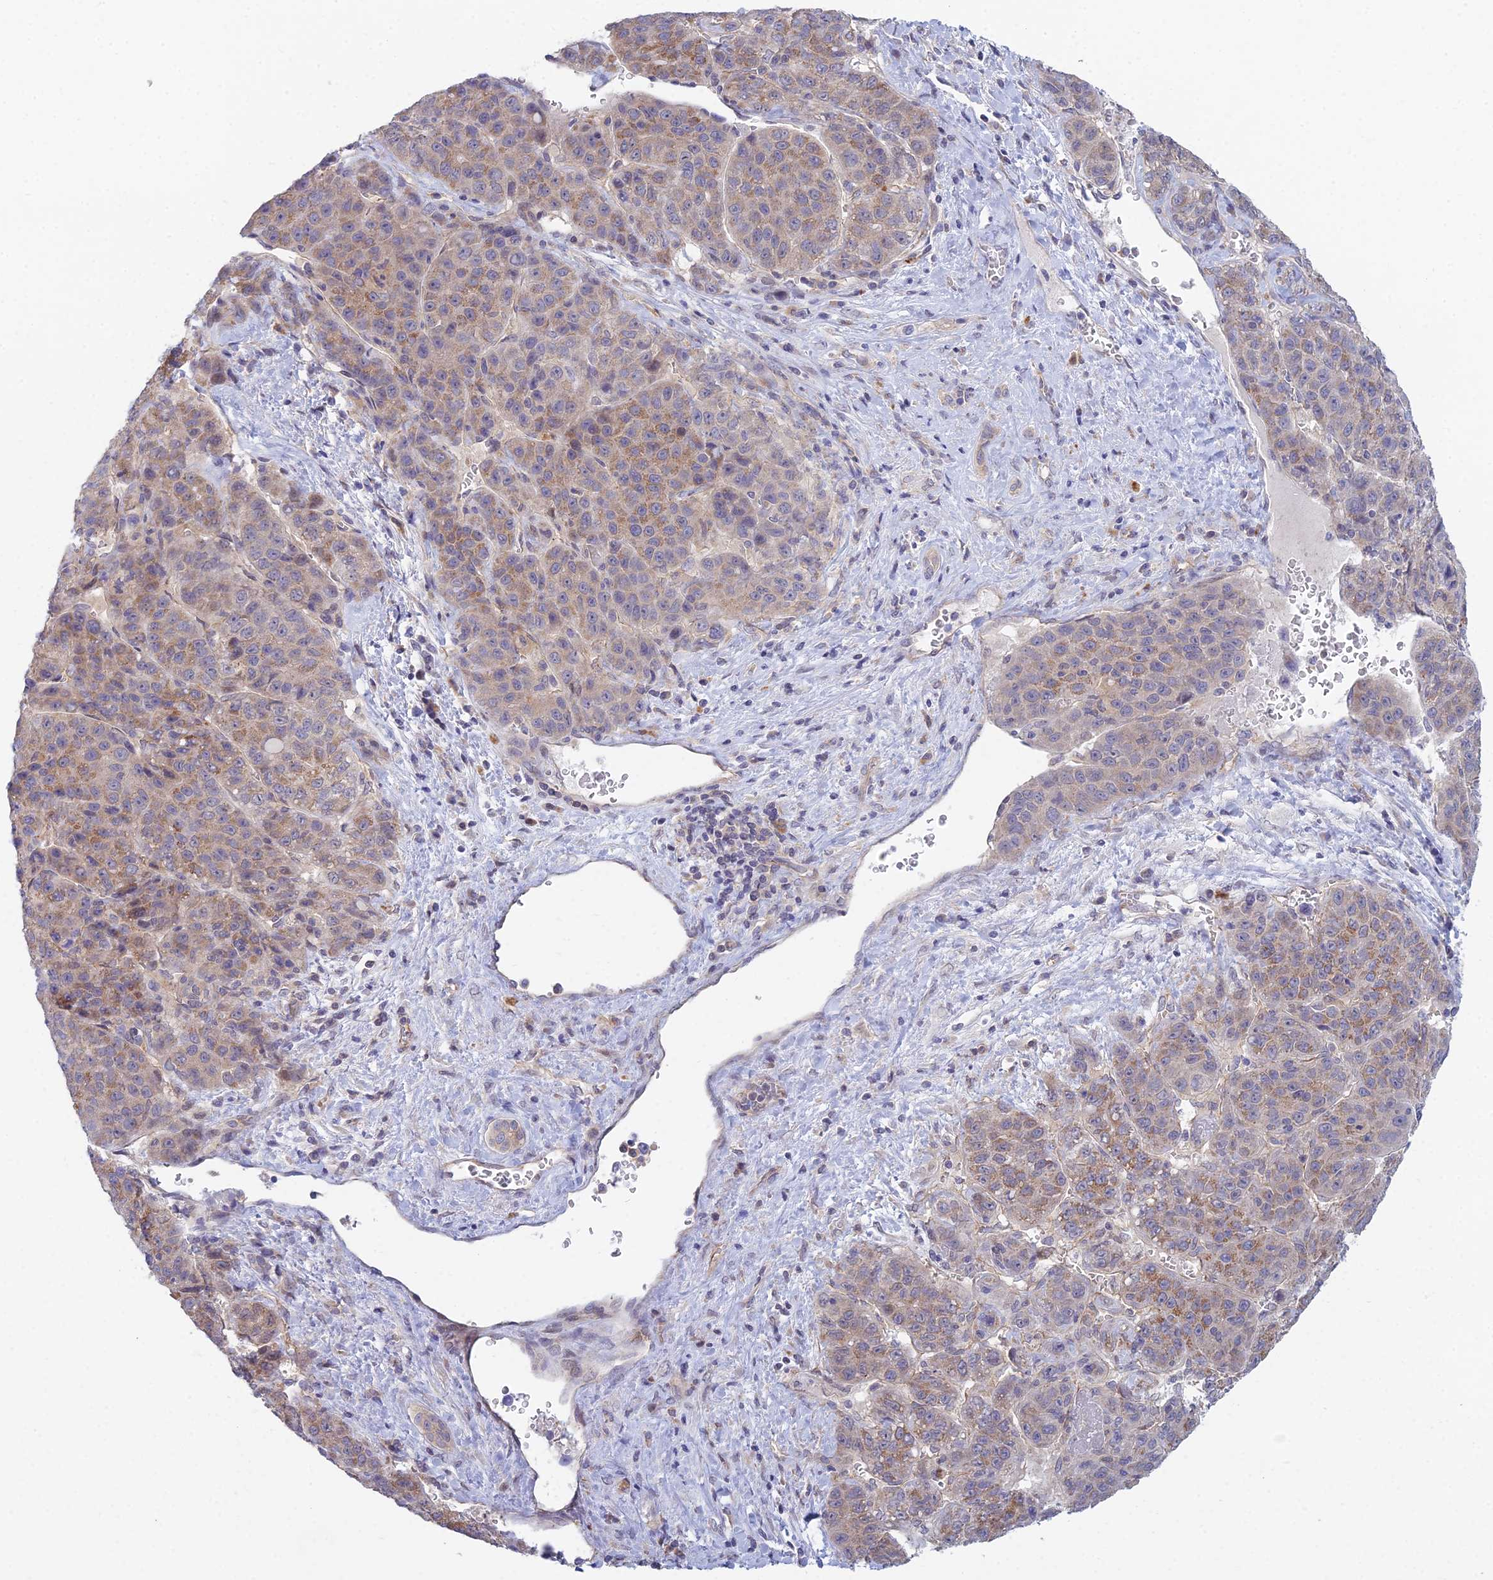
{"staining": {"intensity": "weak", "quantity": "25%-75%", "location": "cytoplasmic/membranous"}, "tissue": "liver cancer", "cell_type": "Tumor cells", "image_type": "cancer", "snomed": [{"axis": "morphology", "description": "Carcinoma, Hepatocellular, NOS"}, {"axis": "topography", "description": "Liver"}], "caption": "DAB (3,3'-diaminobenzidine) immunohistochemical staining of human liver hepatocellular carcinoma displays weak cytoplasmic/membranous protein positivity in approximately 25%-75% of tumor cells. Nuclei are stained in blue.", "gene": "METTL26", "patient": {"sex": "female", "age": 53}}